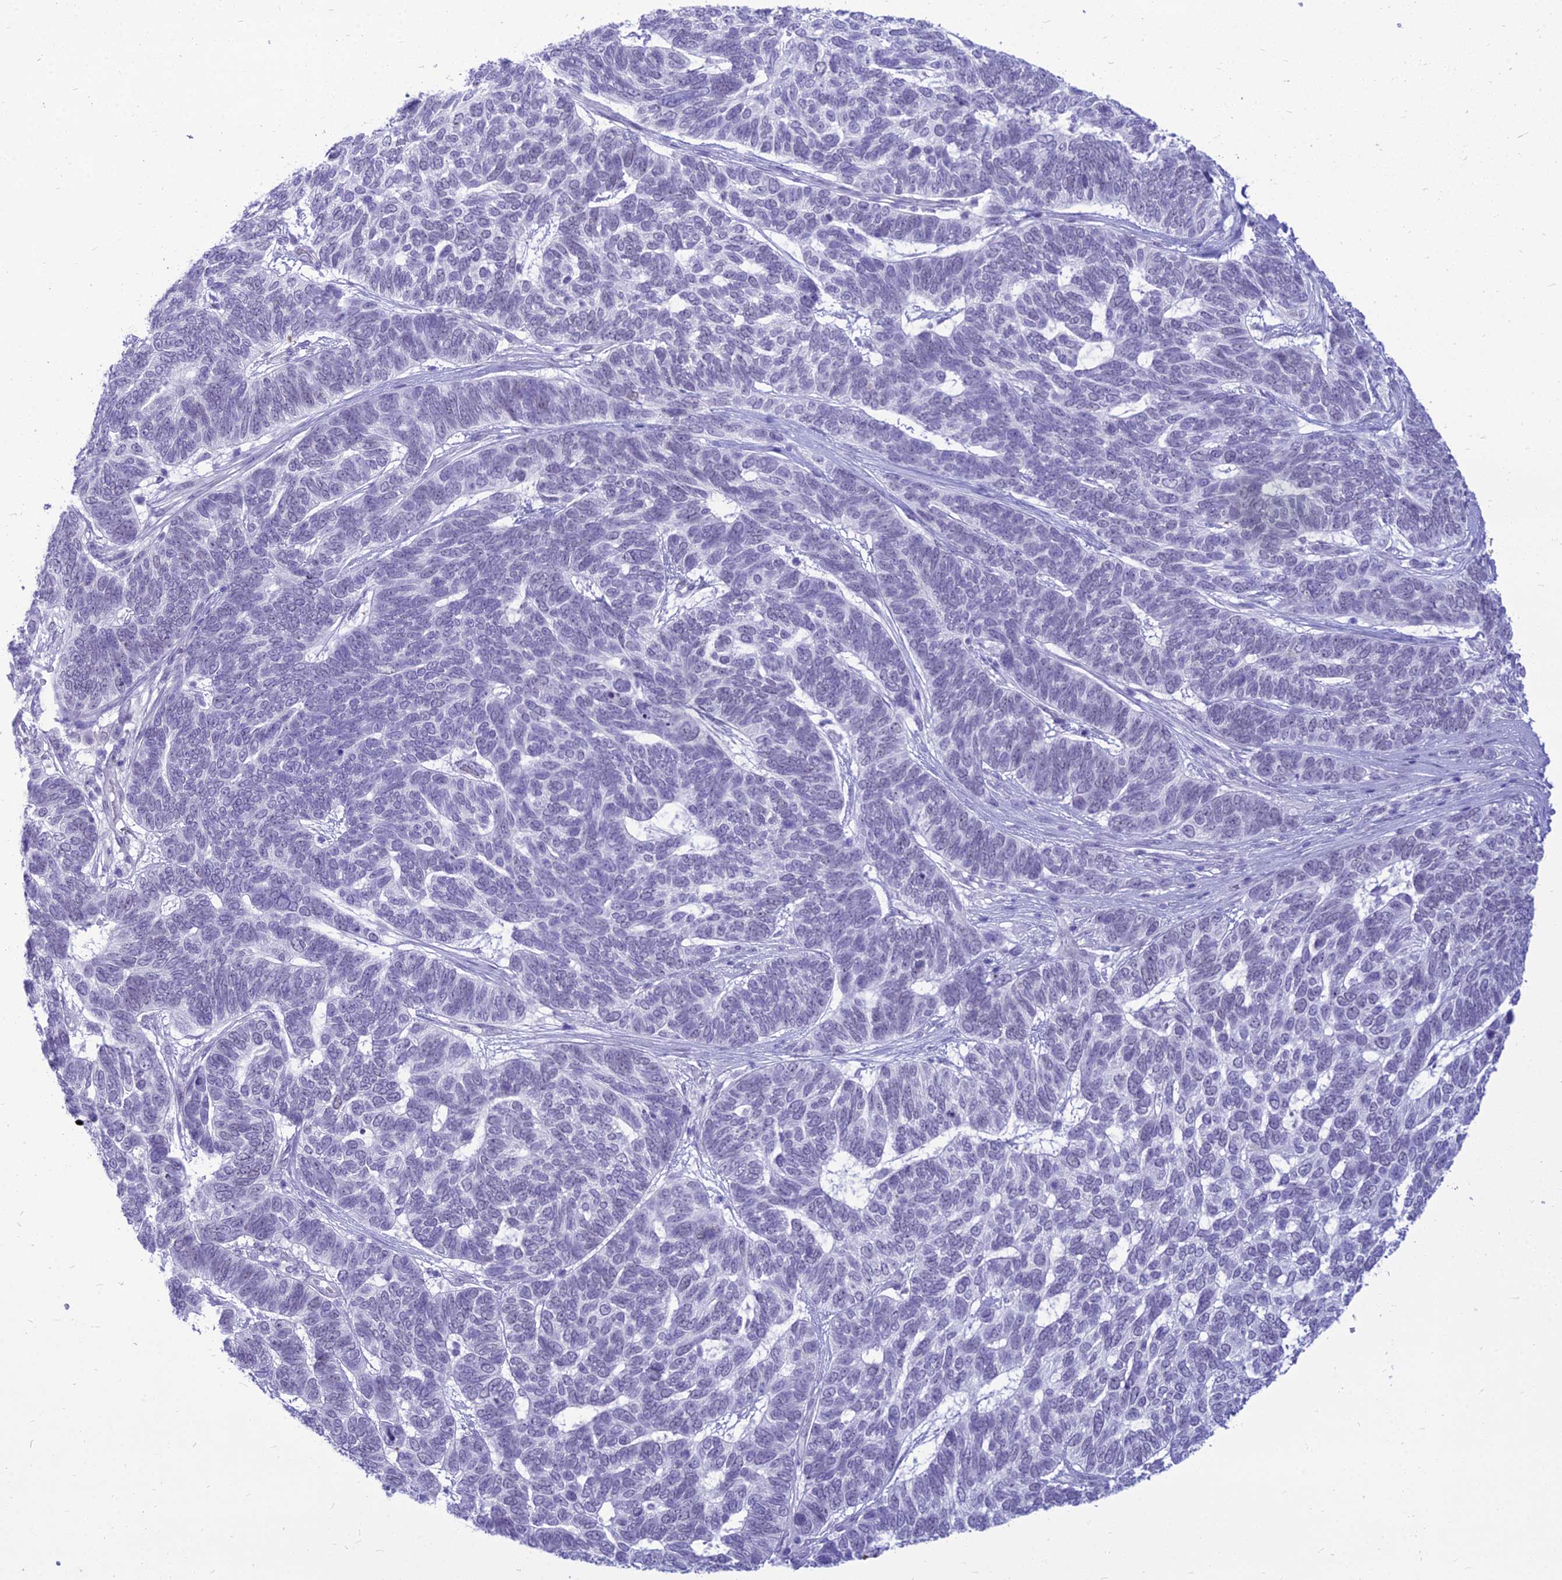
{"staining": {"intensity": "negative", "quantity": "none", "location": "none"}, "tissue": "skin cancer", "cell_type": "Tumor cells", "image_type": "cancer", "snomed": [{"axis": "morphology", "description": "Basal cell carcinoma"}, {"axis": "topography", "description": "Skin"}], "caption": "The IHC image has no significant expression in tumor cells of skin cancer tissue.", "gene": "DHX40", "patient": {"sex": "female", "age": 65}}